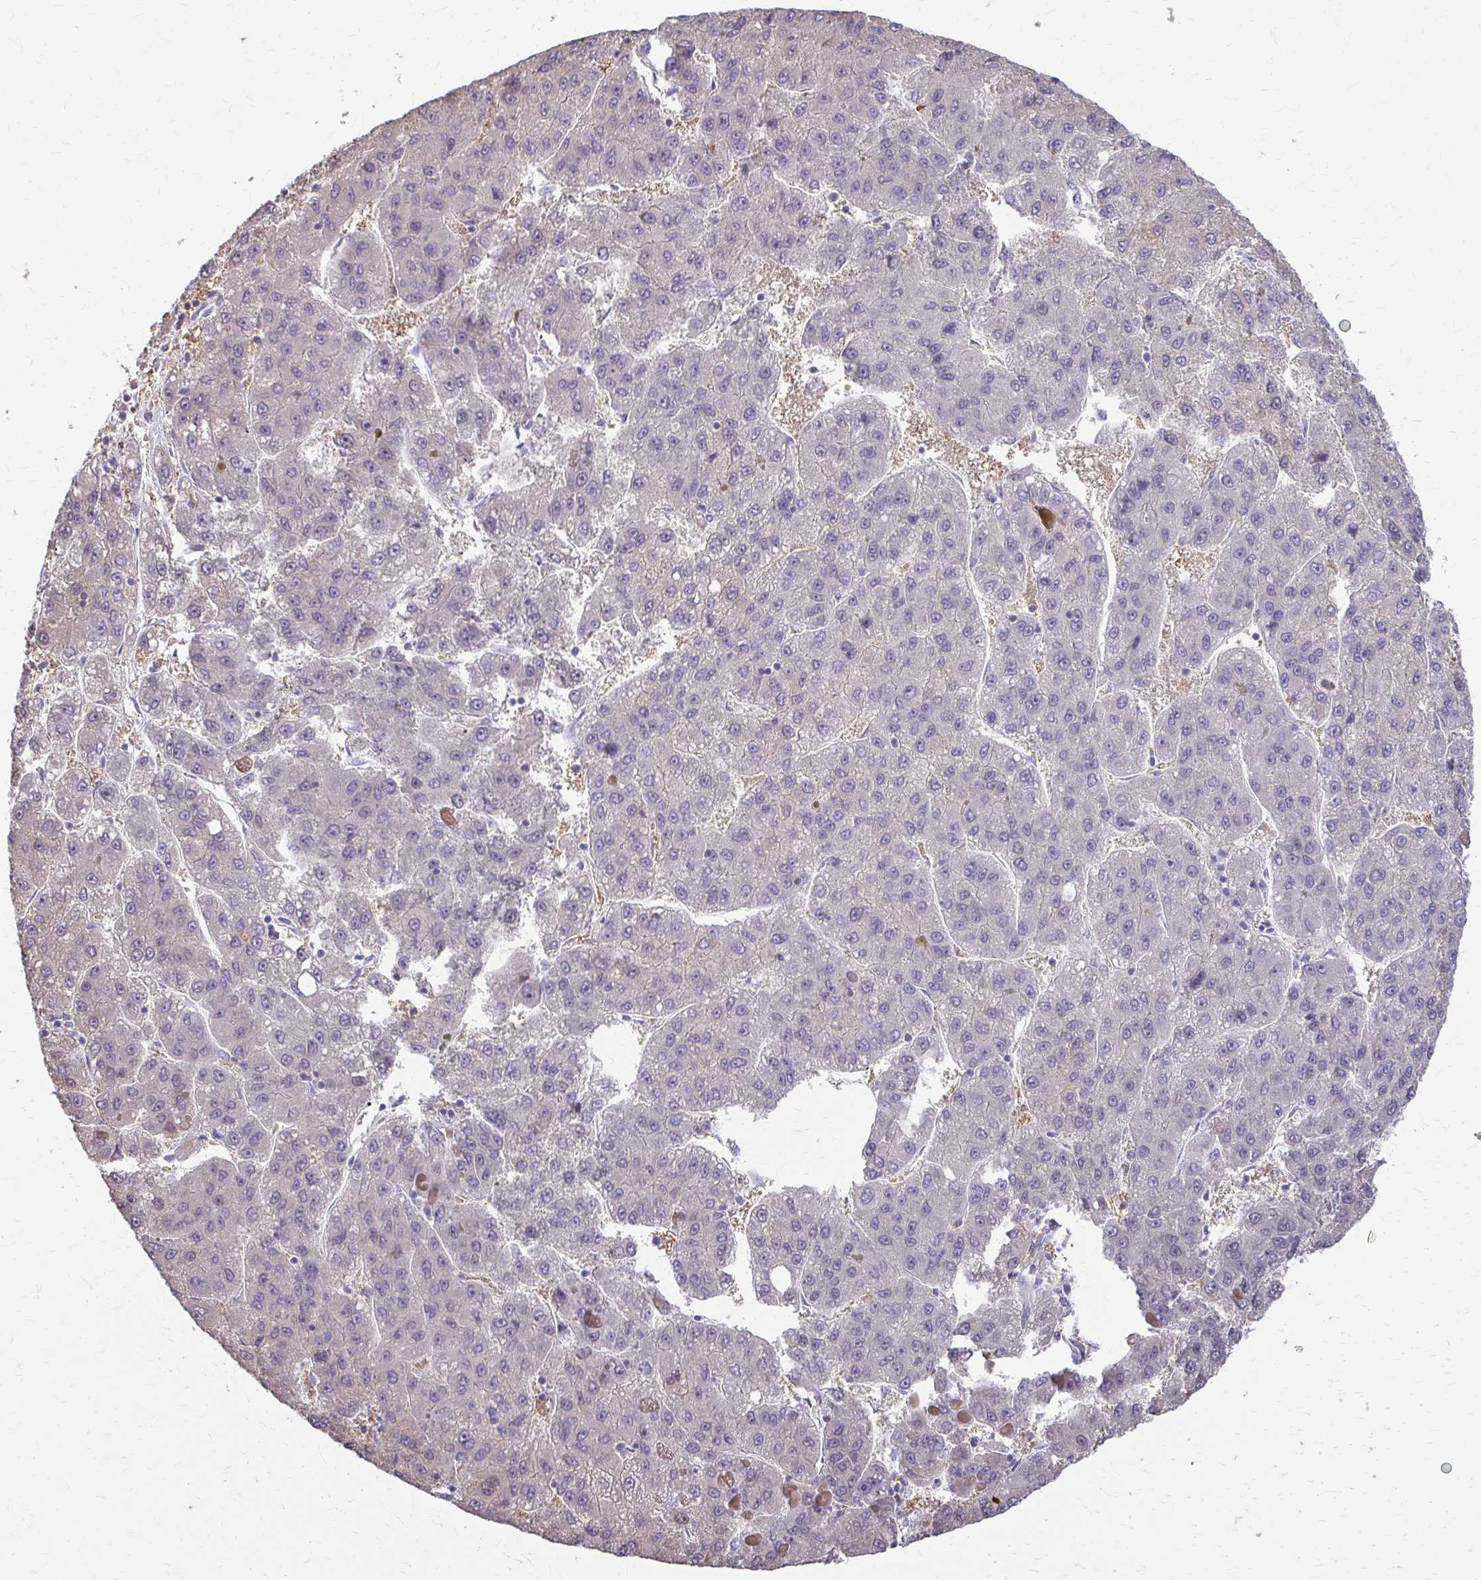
{"staining": {"intensity": "negative", "quantity": "none", "location": "none"}, "tissue": "liver cancer", "cell_type": "Tumor cells", "image_type": "cancer", "snomed": [{"axis": "morphology", "description": "Carcinoma, Hepatocellular, NOS"}, {"axis": "topography", "description": "Liver"}], "caption": "A histopathology image of human liver hepatocellular carcinoma is negative for staining in tumor cells.", "gene": "ZNF34", "patient": {"sex": "female", "age": 82}}